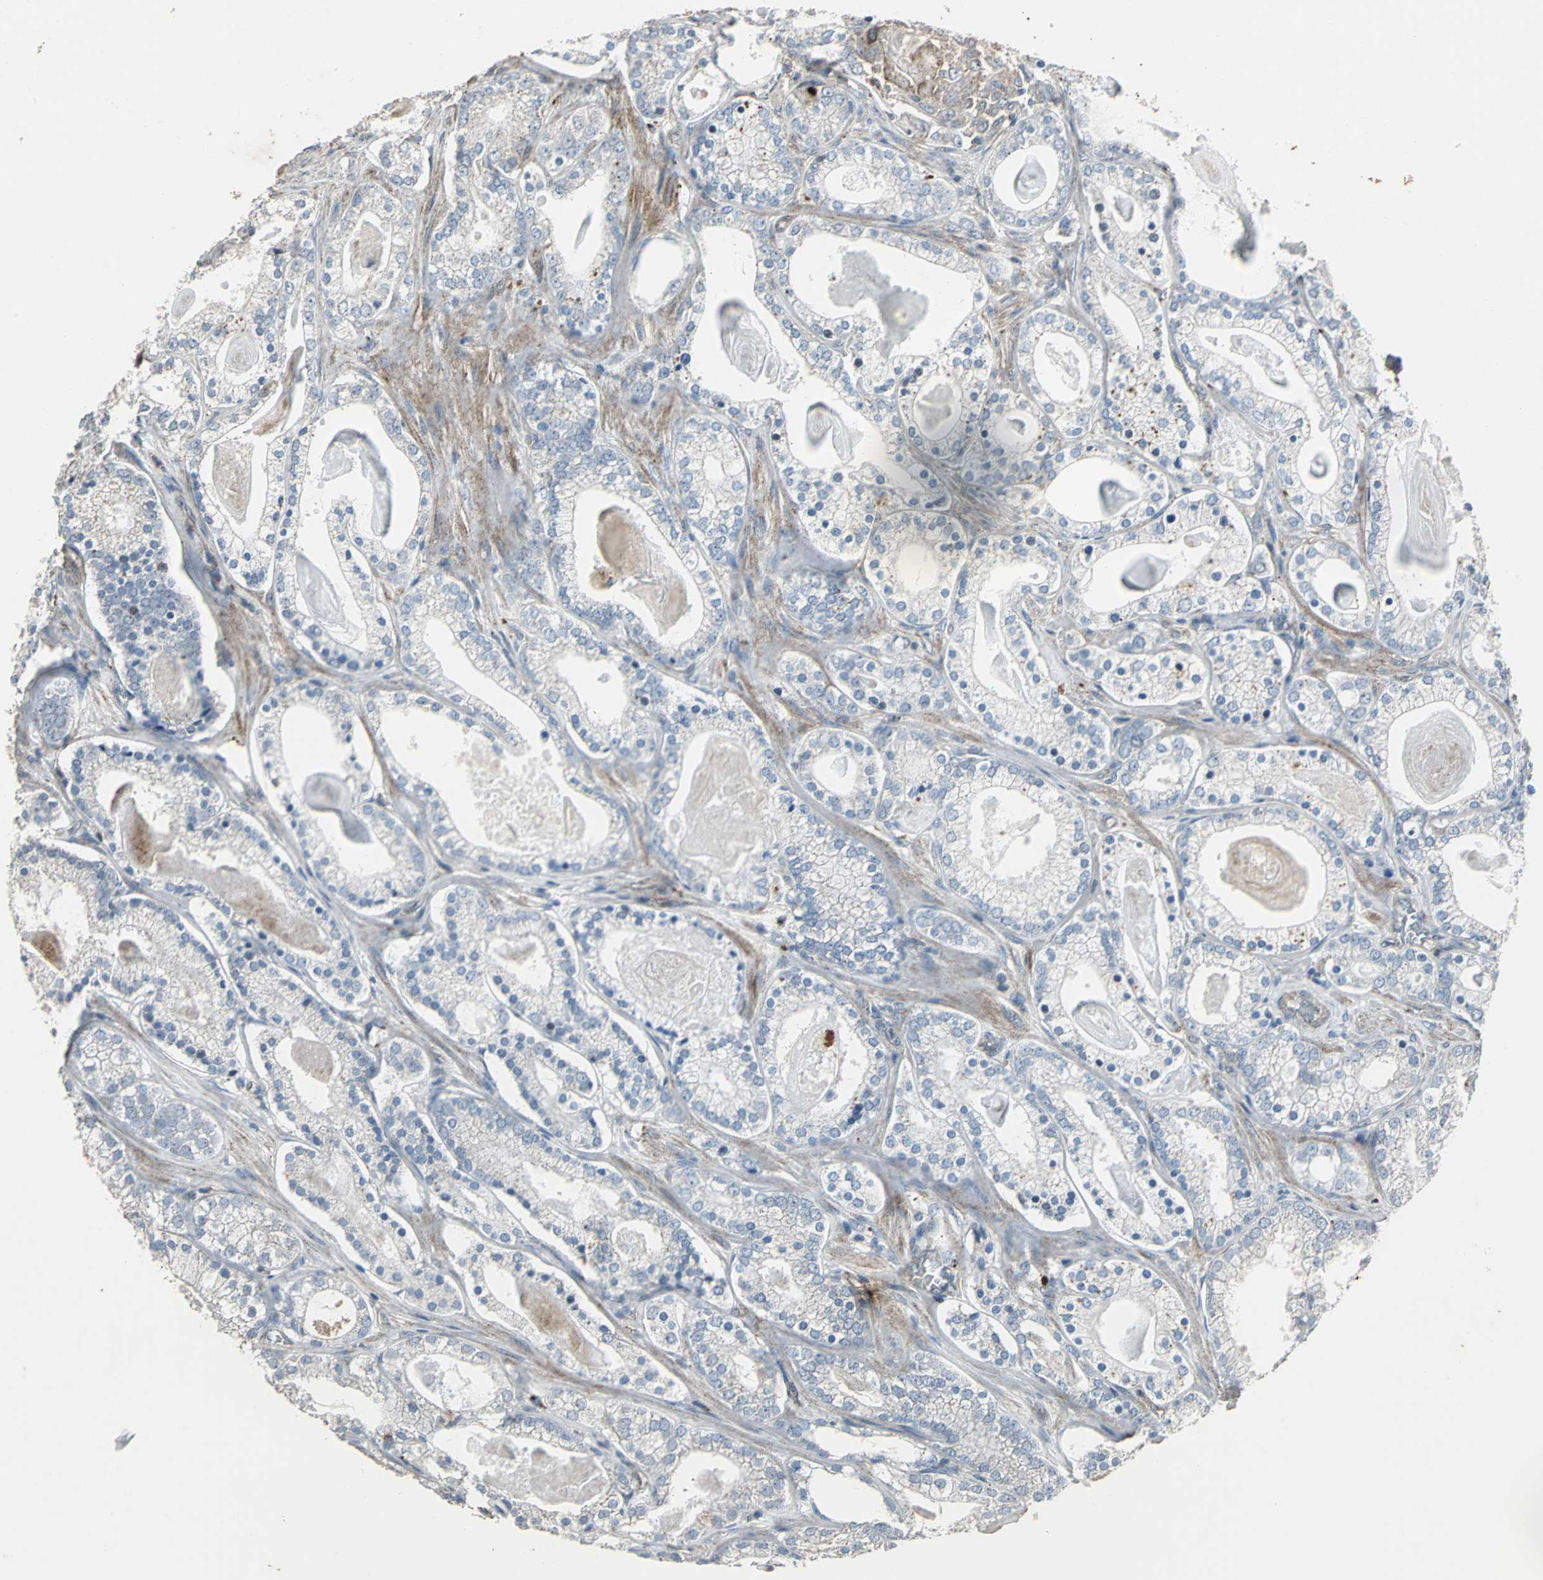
{"staining": {"intensity": "weak", "quantity": "25%-75%", "location": "cytoplasmic/membranous"}, "tissue": "prostate cancer", "cell_type": "Tumor cells", "image_type": "cancer", "snomed": [{"axis": "morphology", "description": "Adenocarcinoma, Low grade"}, {"axis": "topography", "description": "Prostate"}], "caption": "Protein analysis of prostate cancer (low-grade adenocarcinoma) tissue exhibits weak cytoplasmic/membranous staining in approximately 25%-75% of tumor cells.", "gene": "DNAJB4", "patient": {"sex": "male", "age": 59}}